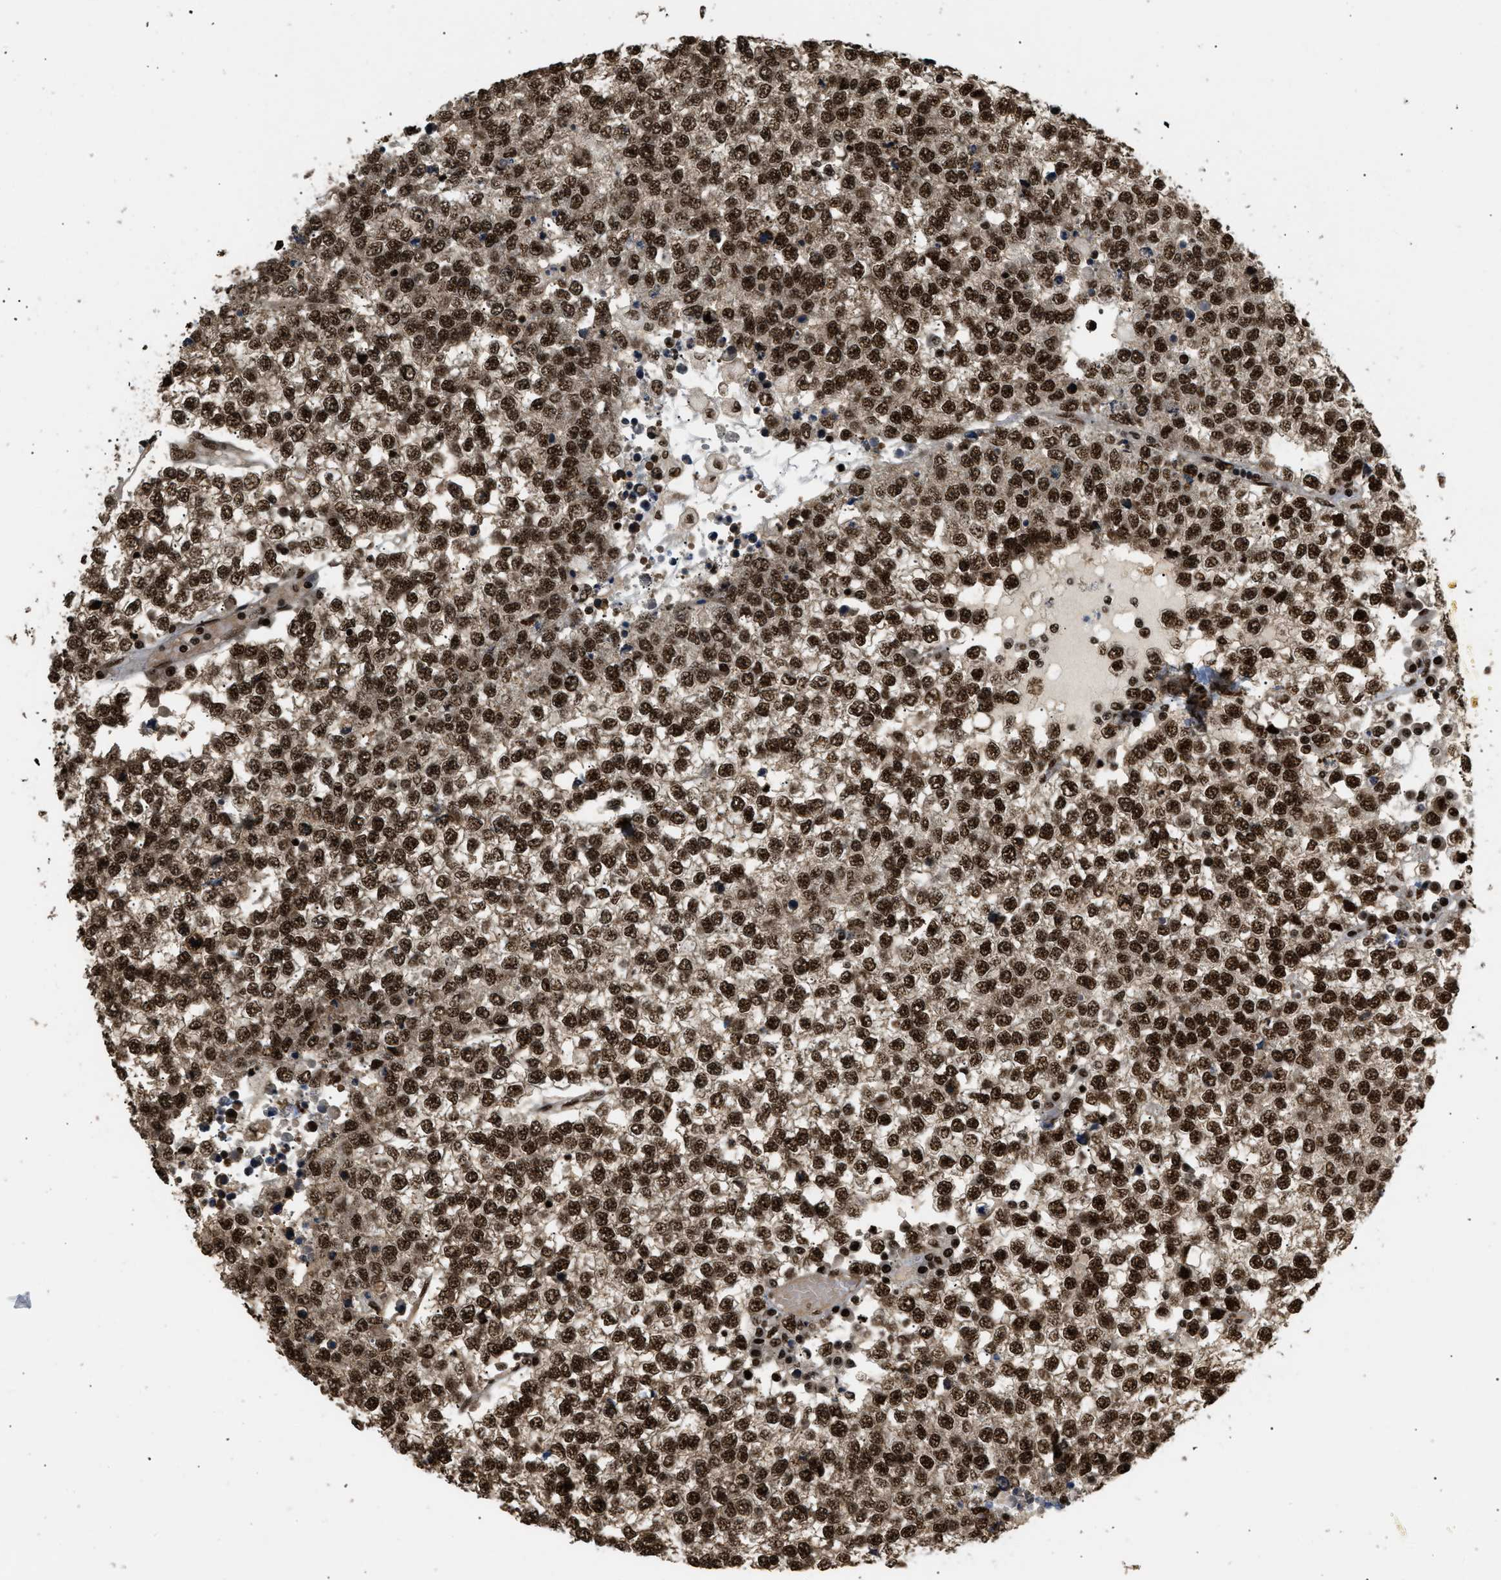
{"staining": {"intensity": "strong", "quantity": ">75%", "location": "nuclear"}, "tissue": "testis cancer", "cell_type": "Tumor cells", "image_type": "cancer", "snomed": [{"axis": "morphology", "description": "Seminoma, NOS"}, {"axis": "topography", "description": "Testis"}], "caption": "Human seminoma (testis) stained with a brown dye shows strong nuclear positive expression in about >75% of tumor cells.", "gene": "RBM5", "patient": {"sex": "male", "age": 65}}